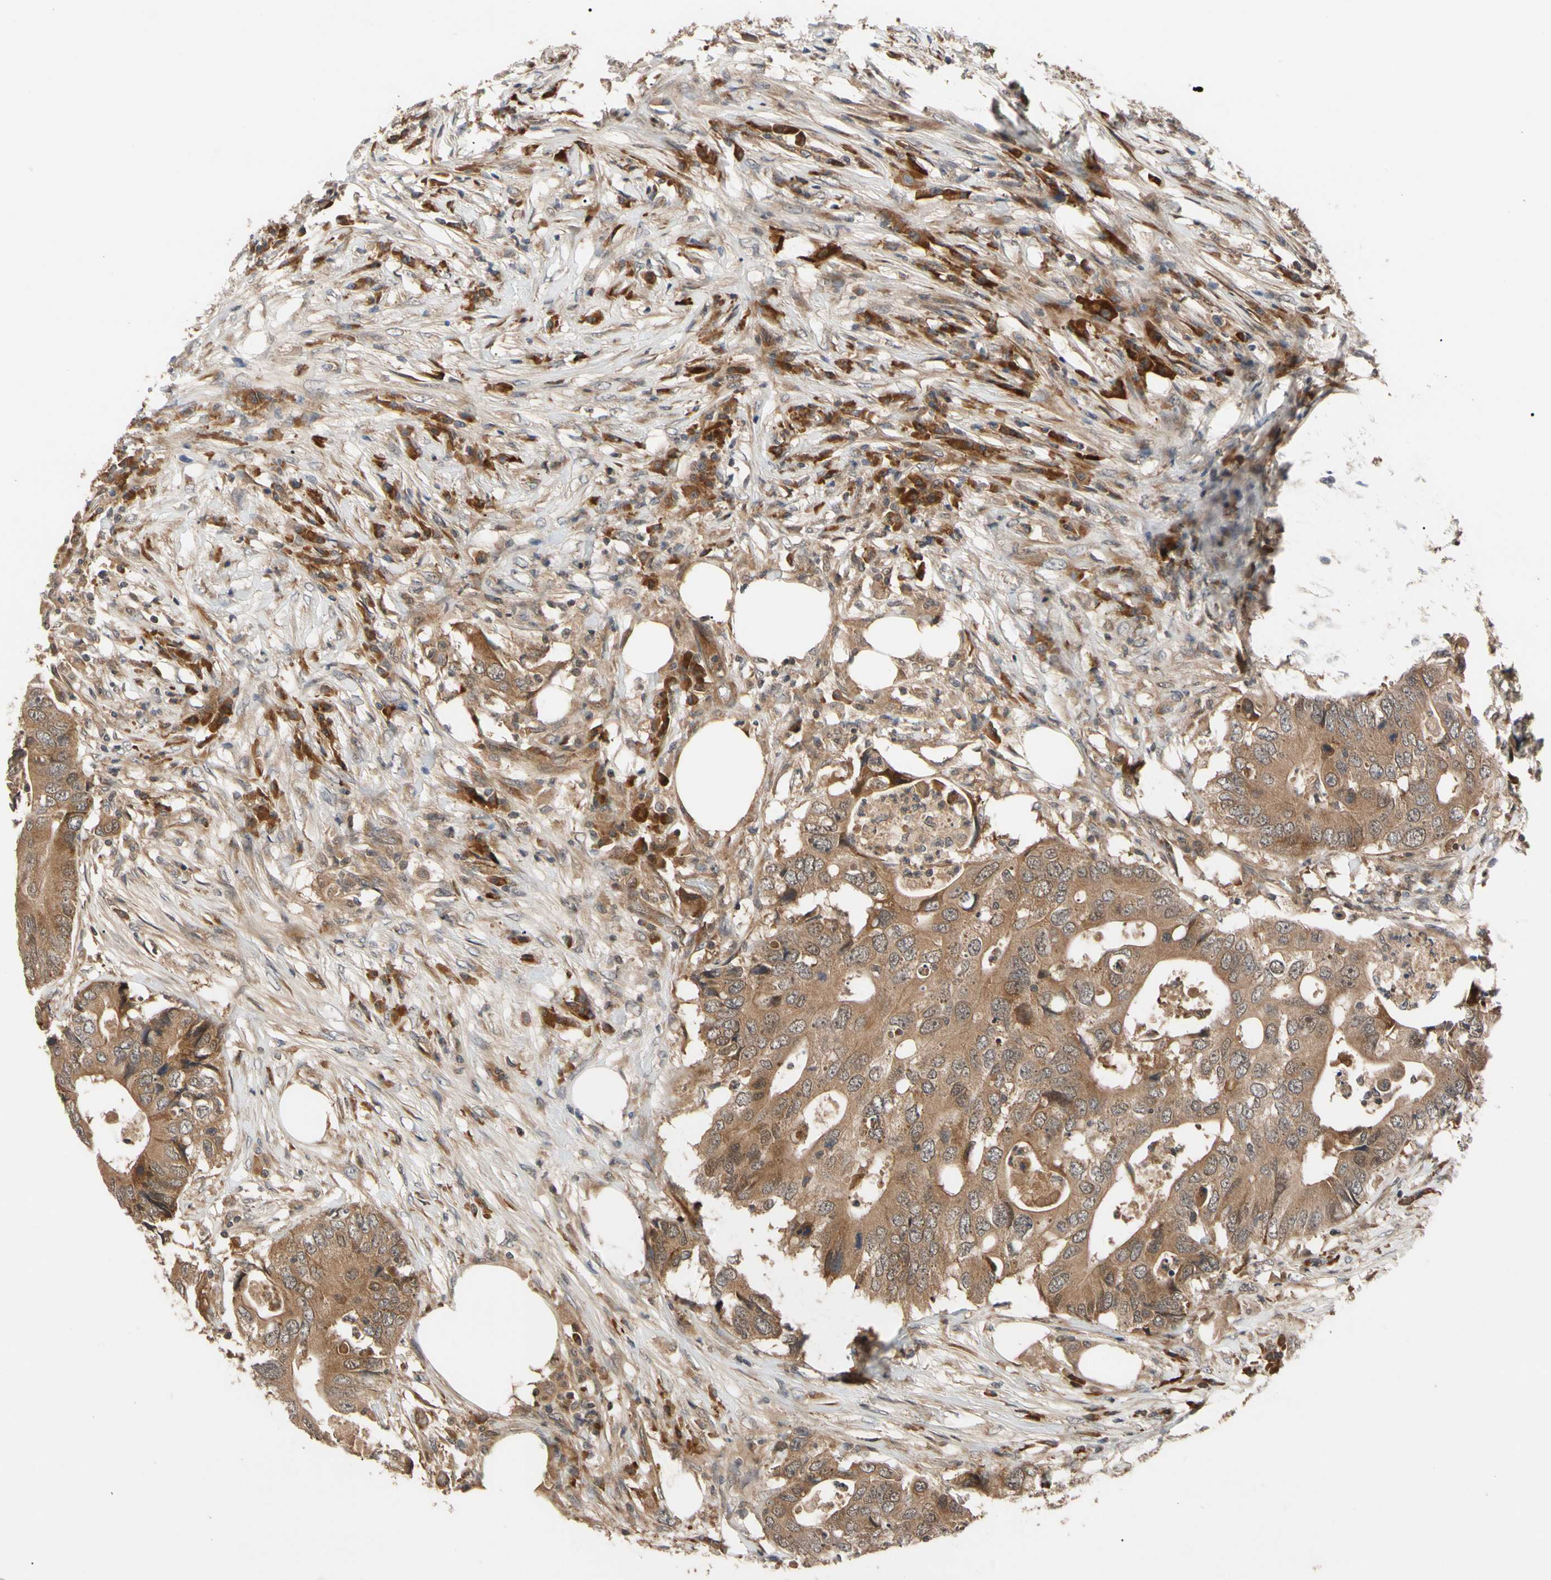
{"staining": {"intensity": "moderate", "quantity": ">75%", "location": "cytoplasmic/membranous"}, "tissue": "colorectal cancer", "cell_type": "Tumor cells", "image_type": "cancer", "snomed": [{"axis": "morphology", "description": "Adenocarcinoma, NOS"}, {"axis": "topography", "description": "Colon"}], "caption": "This photomicrograph demonstrates immunohistochemistry staining of adenocarcinoma (colorectal), with medium moderate cytoplasmic/membranous expression in about >75% of tumor cells.", "gene": "CYTIP", "patient": {"sex": "male", "age": 71}}